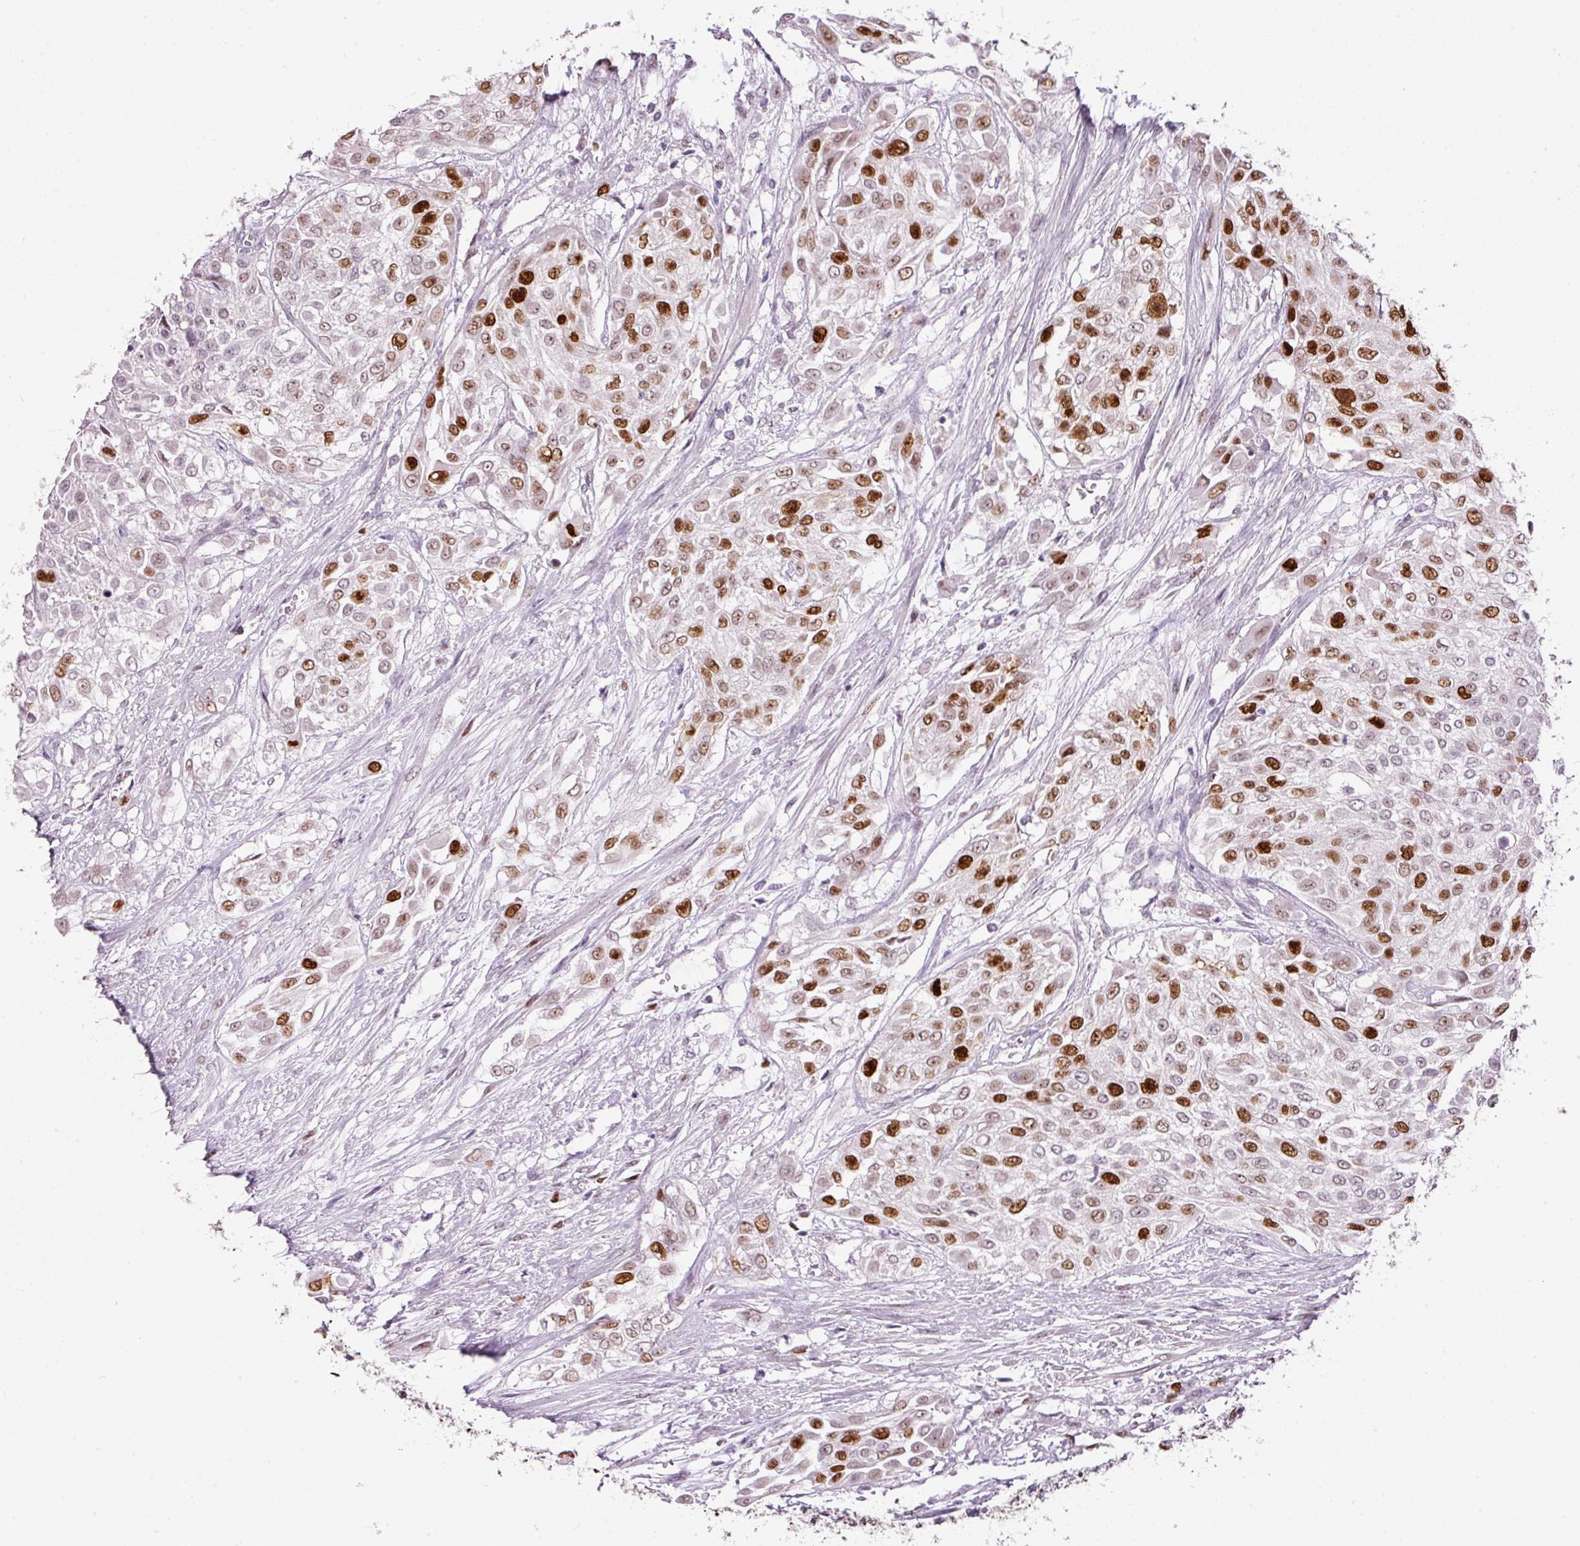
{"staining": {"intensity": "strong", "quantity": "25%-75%", "location": "nuclear"}, "tissue": "urothelial cancer", "cell_type": "Tumor cells", "image_type": "cancer", "snomed": [{"axis": "morphology", "description": "Urothelial carcinoma, High grade"}, {"axis": "topography", "description": "Urinary bladder"}], "caption": "Urothelial cancer was stained to show a protein in brown. There is high levels of strong nuclear expression in about 25%-75% of tumor cells.", "gene": "KPNA2", "patient": {"sex": "male", "age": 57}}